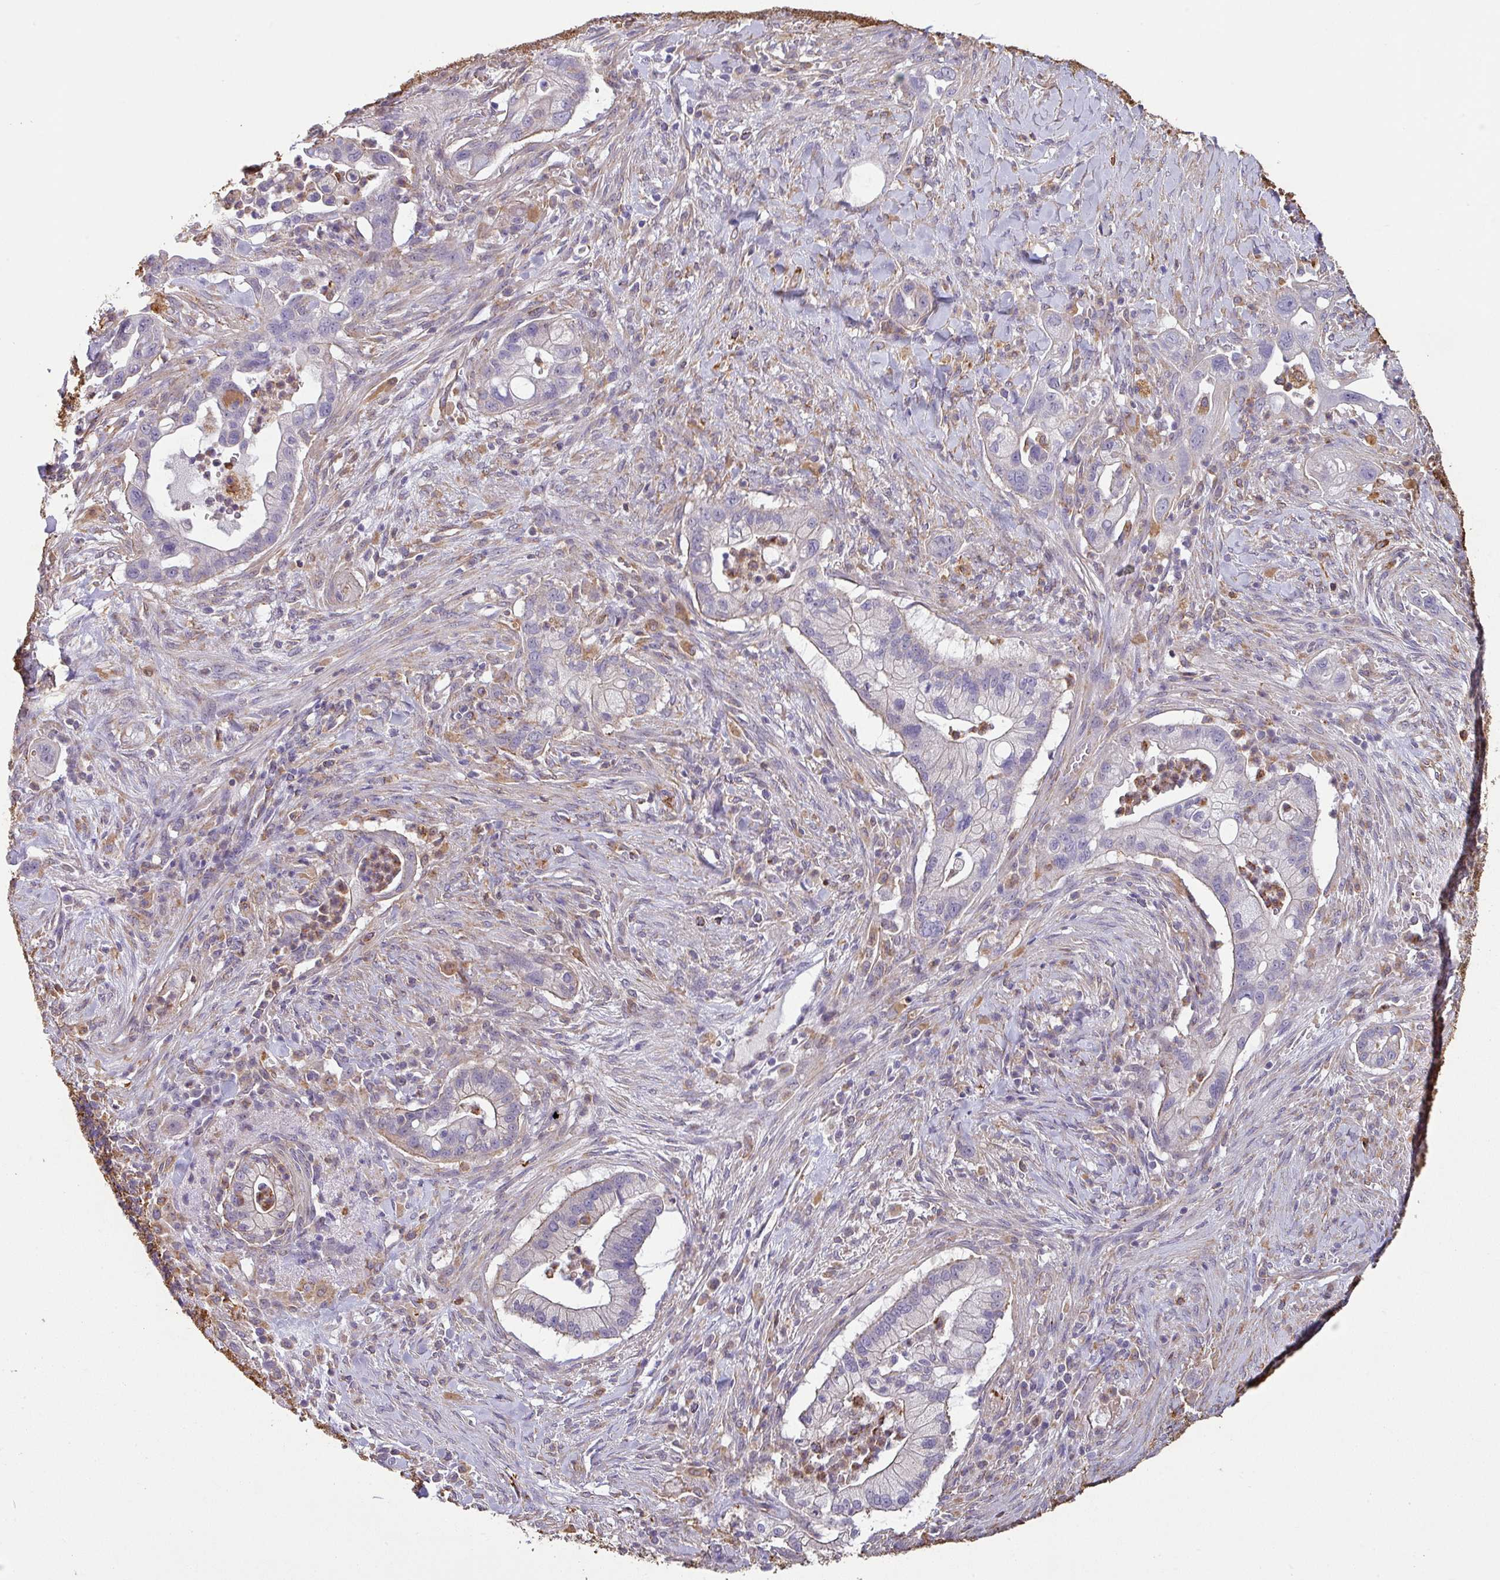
{"staining": {"intensity": "negative", "quantity": "none", "location": "none"}, "tissue": "pancreatic cancer", "cell_type": "Tumor cells", "image_type": "cancer", "snomed": [{"axis": "morphology", "description": "Adenocarcinoma, NOS"}, {"axis": "topography", "description": "Pancreas"}], "caption": "This micrograph is of pancreatic cancer stained with IHC to label a protein in brown with the nuclei are counter-stained blue. There is no expression in tumor cells. (DAB (3,3'-diaminobenzidine) IHC, high magnification).", "gene": "ZNF280C", "patient": {"sex": "male", "age": 44}}